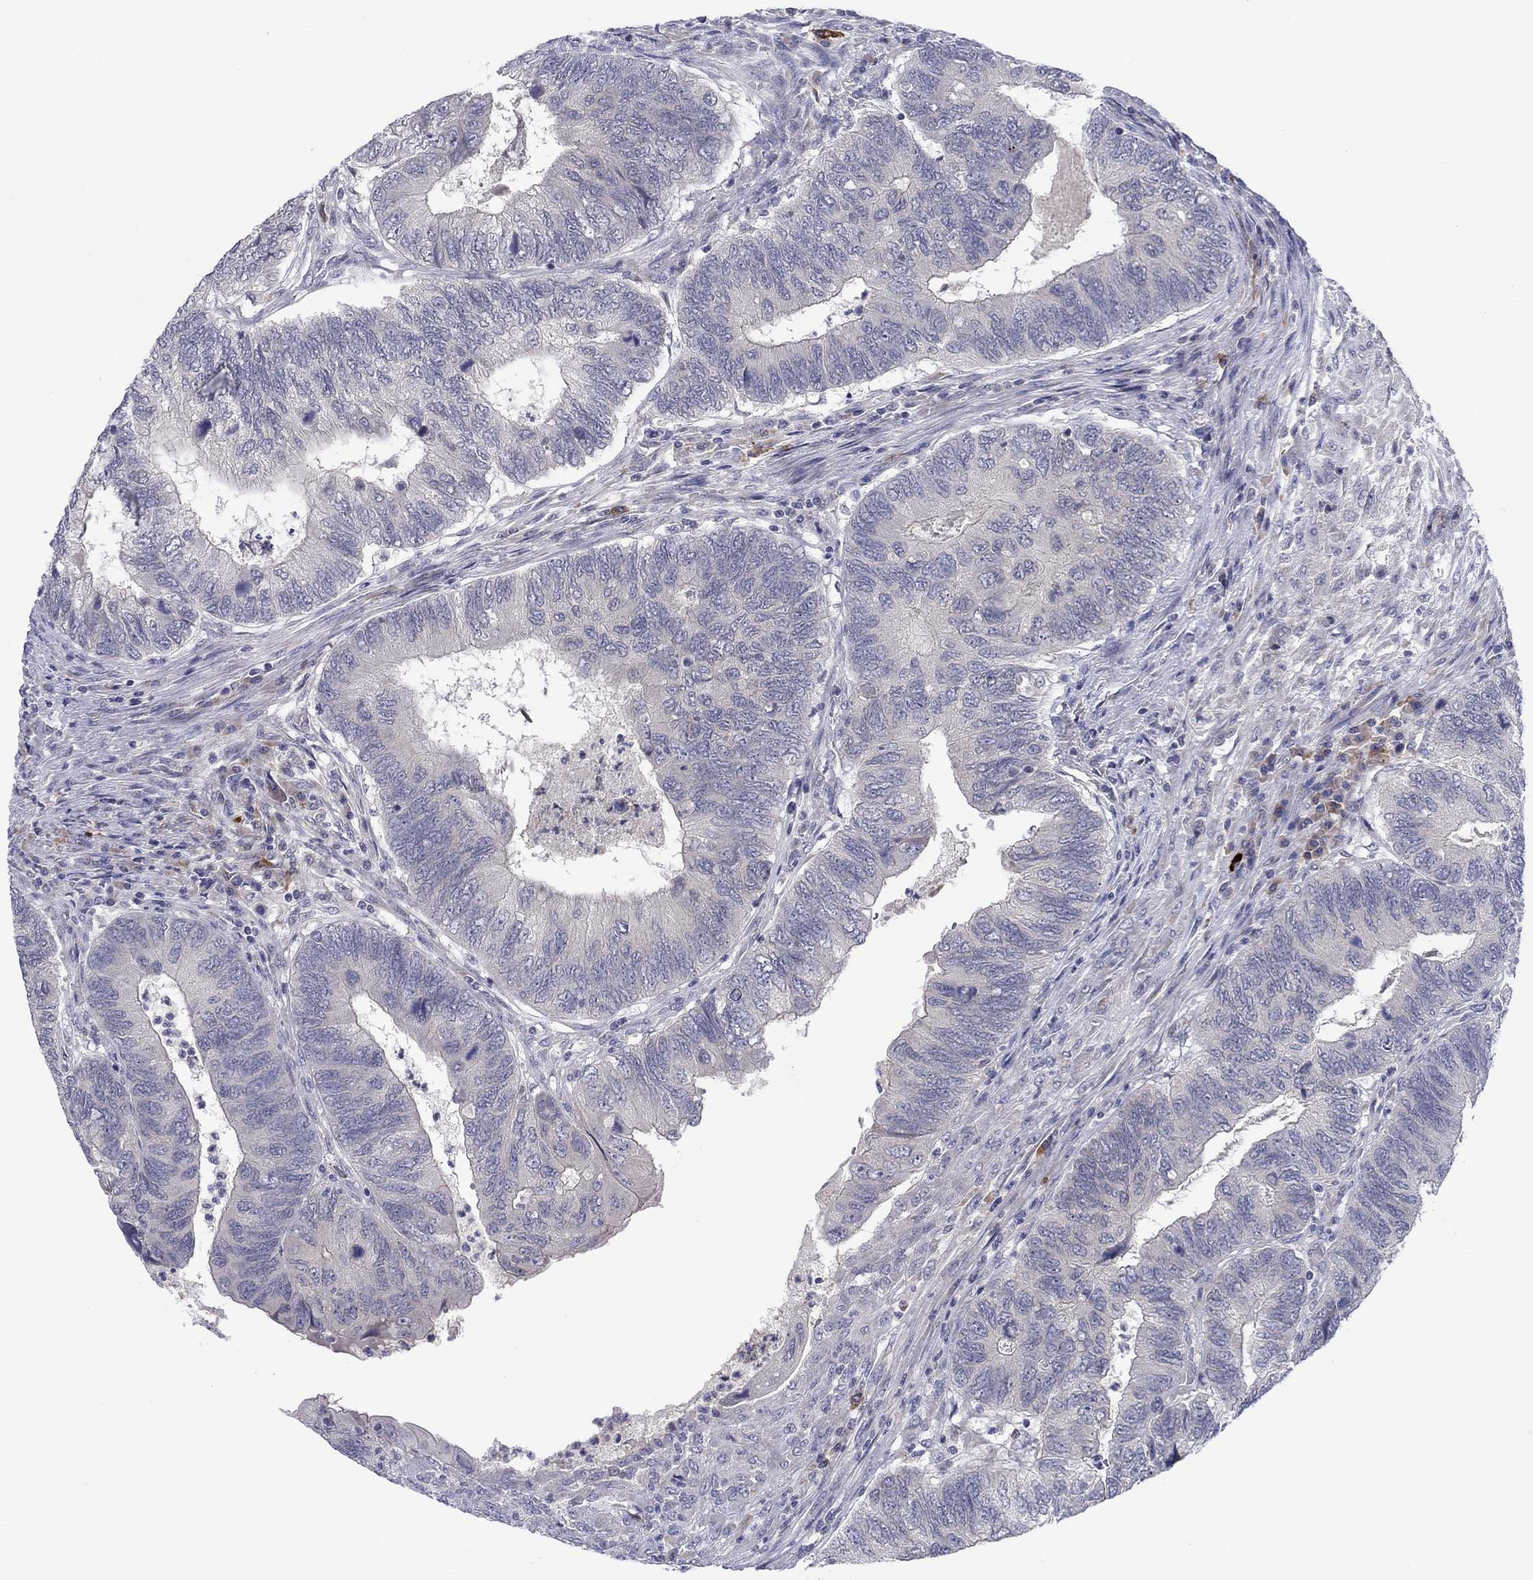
{"staining": {"intensity": "negative", "quantity": "none", "location": "none"}, "tissue": "colorectal cancer", "cell_type": "Tumor cells", "image_type": "cancer", "snomed": [{"axis": "morphology", "description": "Adenocarcinoma, NOS"}, {"axis": "topography", "description": "Colon"}], "caption": "A photomicrograph of adenocarcinoma (colorectal) stained for a protein exhibits no brown staining in tumor cells. (Immunohistochemistry (ihc), brightfield microscopy, high magnification).", "gene": "CACNA1A", "patient": {"sex": "female", "age": 67}}